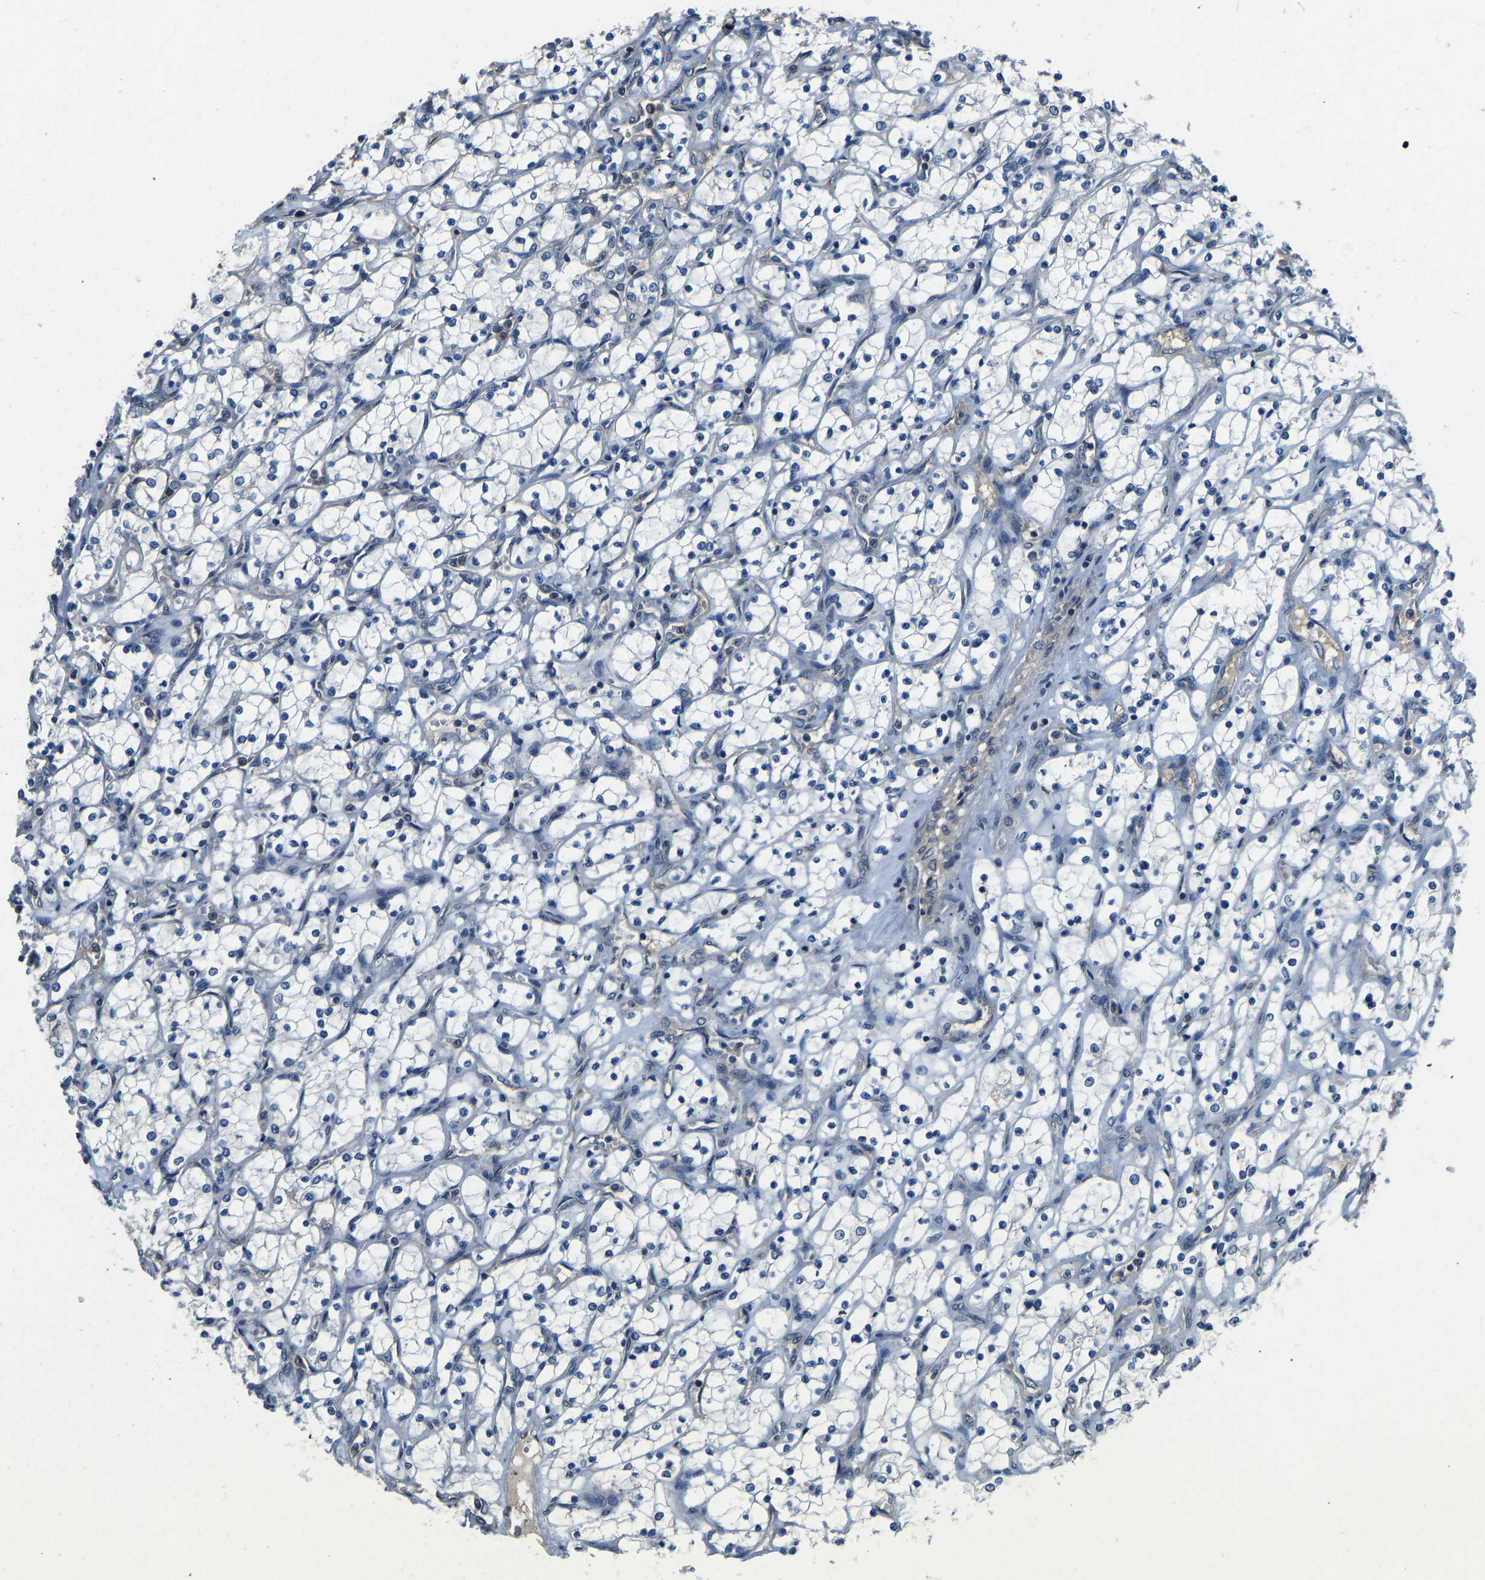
{"staining": {"intensity": "negative", "quantity": "none", "location": "none"}, "tissue": "renal cancer", "cell_type": "Tumor cells", "image_type": "cancer", "snomed": [{"axis": "morphology", "description": "Adenocarcinoma, NOS"}, {"axis": "topography", "description": "Kidney"}], "caption": "The histopathology image reveals no significant expression in tumor cells of renal cancer (adenocarcinoma).", "gene": "TOX4", "patient": {"sex": "female", "age": 69}}